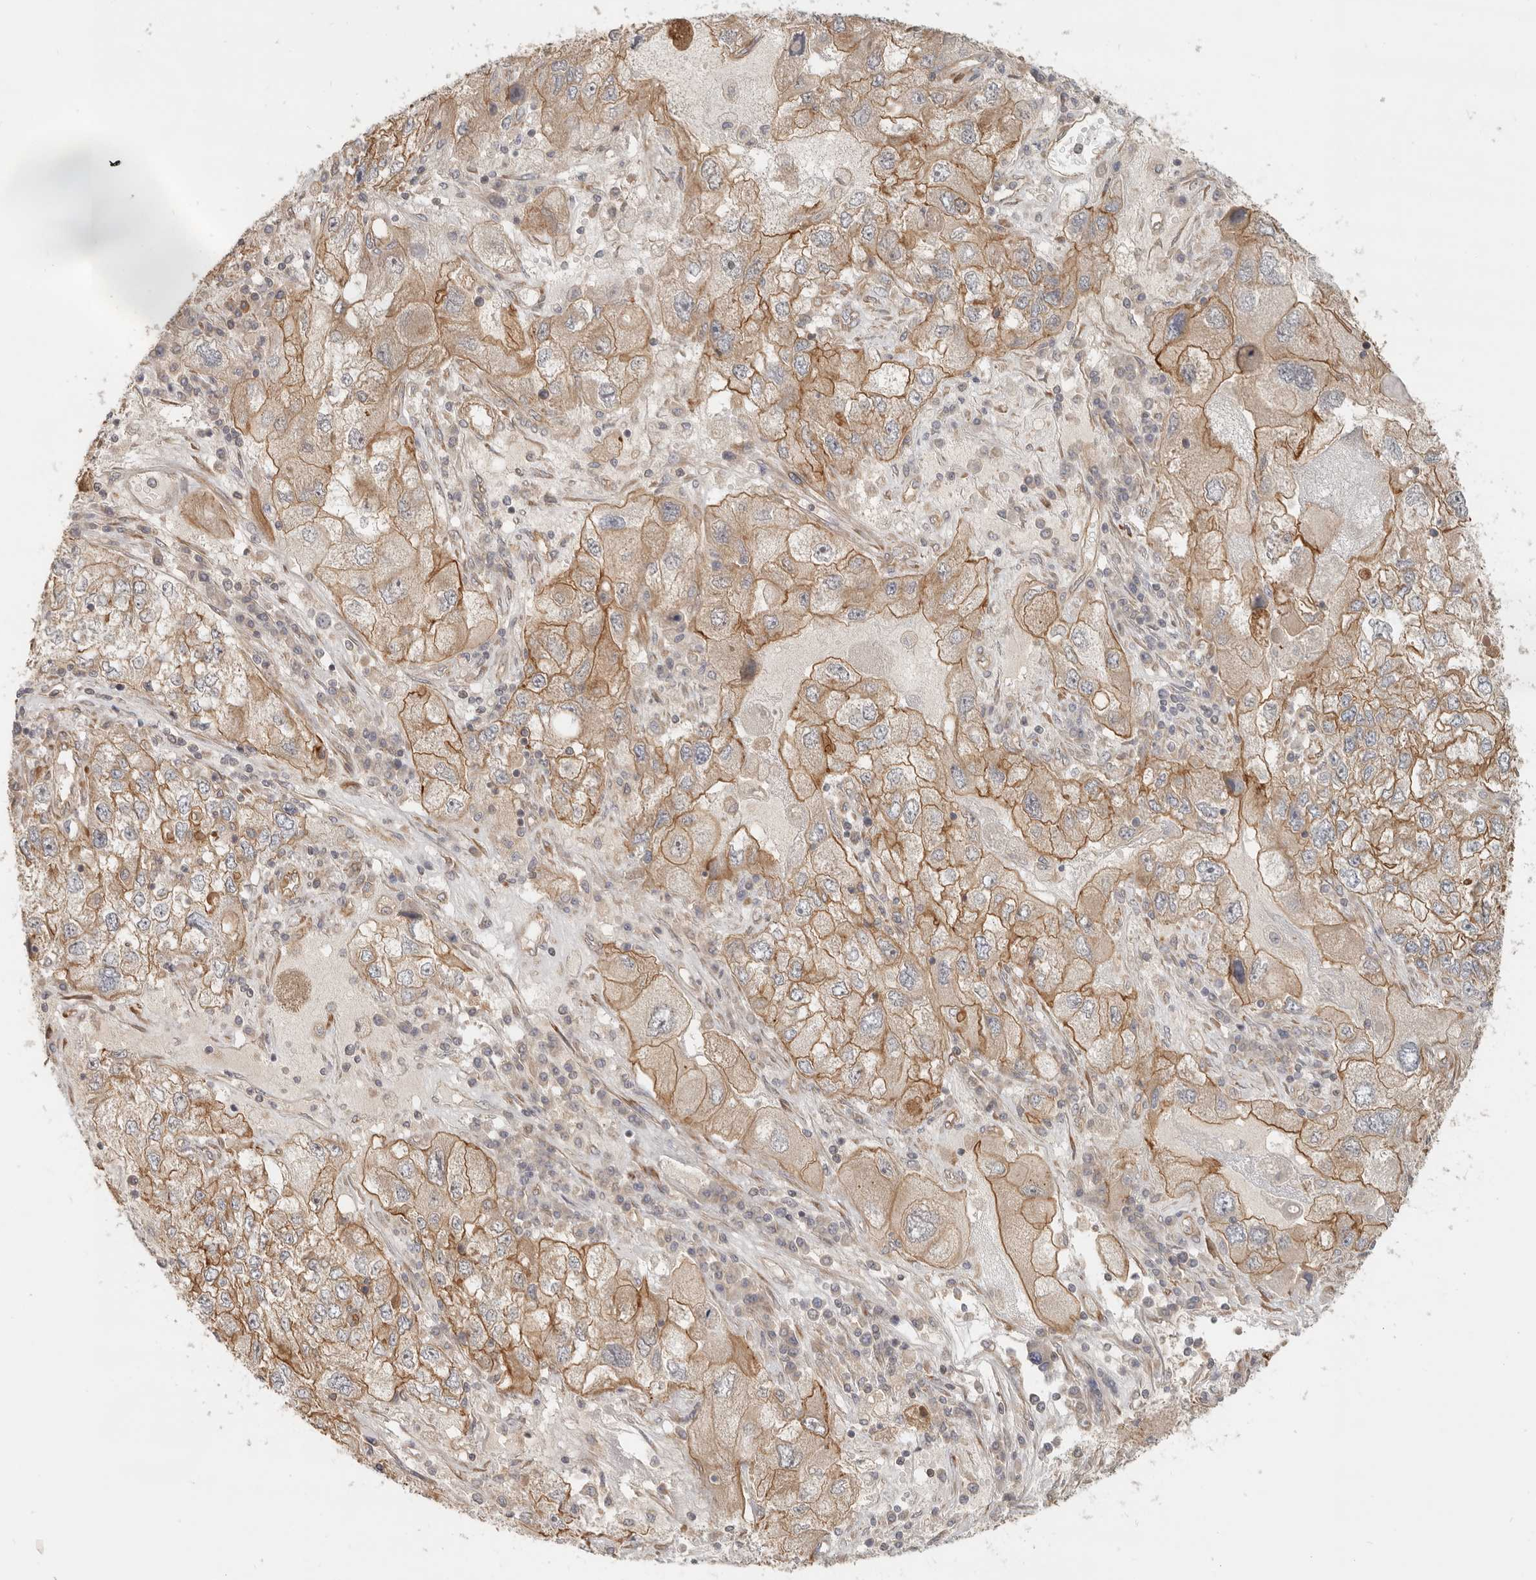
{"staining": {"intensity": "moderate", "quantity": ">75%", "location": "cytoplasmic/membranous"}, "tissue": "endometrial cancer", "cell_type": "Tumor cells", "image_type": "cancer", "snomed": [{"axis": "morphology", "description": "Adenocarcinoma, NOS"}, {"axis": "topography", "description": "Endometrium"}], "caption": "A brown stain labels moderate cytoplasmic/membranous expression of a protein in human endometrial cancer tumor cells.", "gene": "UFSP1", "patient": {"sex": "female", "age": 49}}